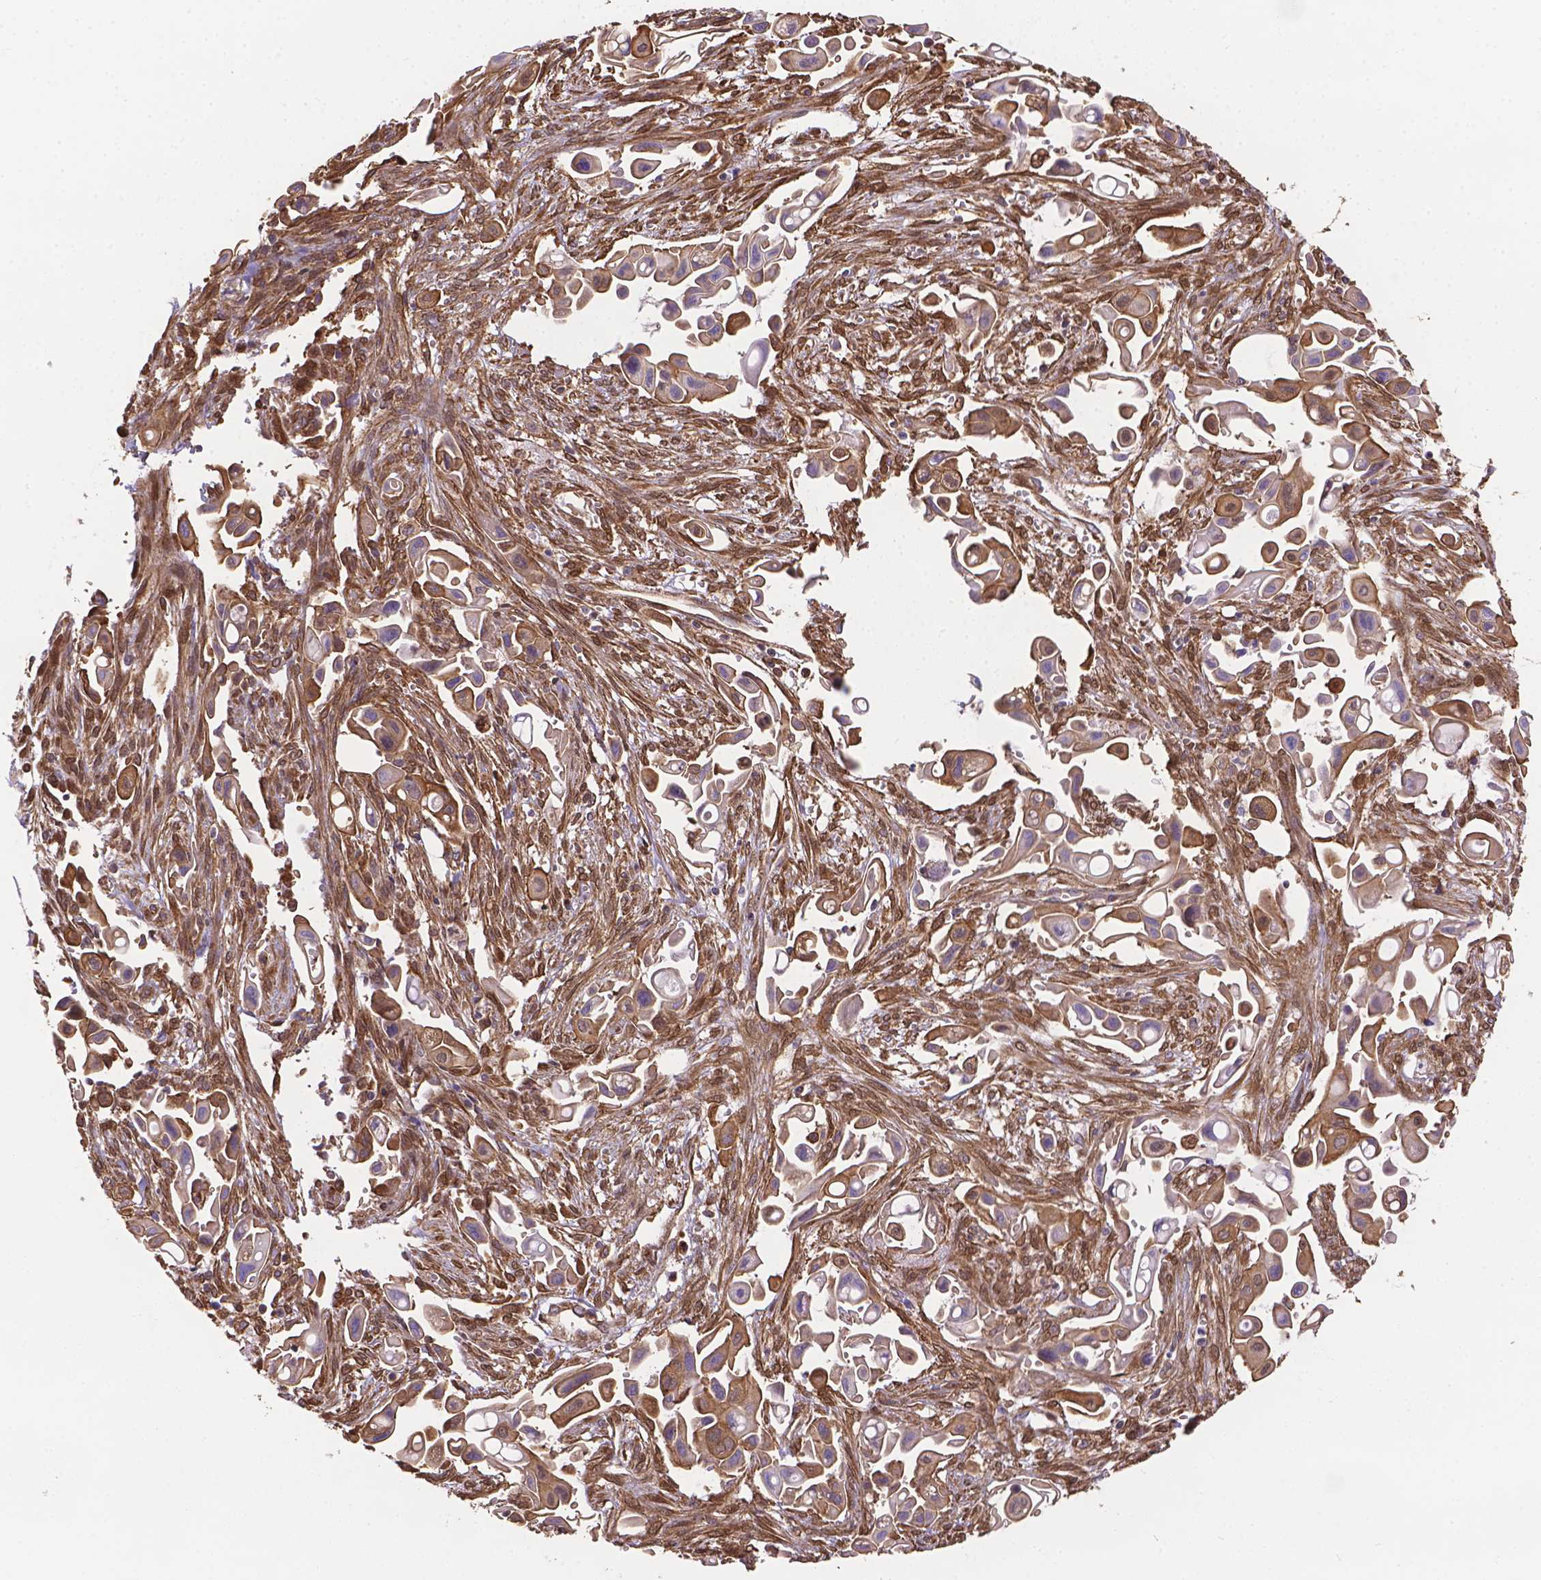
{"staining": {"intensity": "moderate", "quantity": "25%-75%", "location": "cytoplasmic/membranous"}, "tissue": "pancreatic cancer", "cell_type": "Tumor cells", "image_type": "cancer", "snomed": [{"axis": "morphology", "description": "Adenocarcinoma, NOS"}, {"axis": "topography", "description": "Pancreas"}], "caption": "Moderate cytoplasmic/membranous protein staining is present in about 25%-75% of tumor cells in pancreatic adenocarcinoma. The protein is stained brown, and the nuclei are stained in blue (DAB (3,3'-diaminobenzidine) IHC with brightfield microscopy, high magnification).", "gene": "YAP1", "patient": {"sex": "male", "age": 50}}